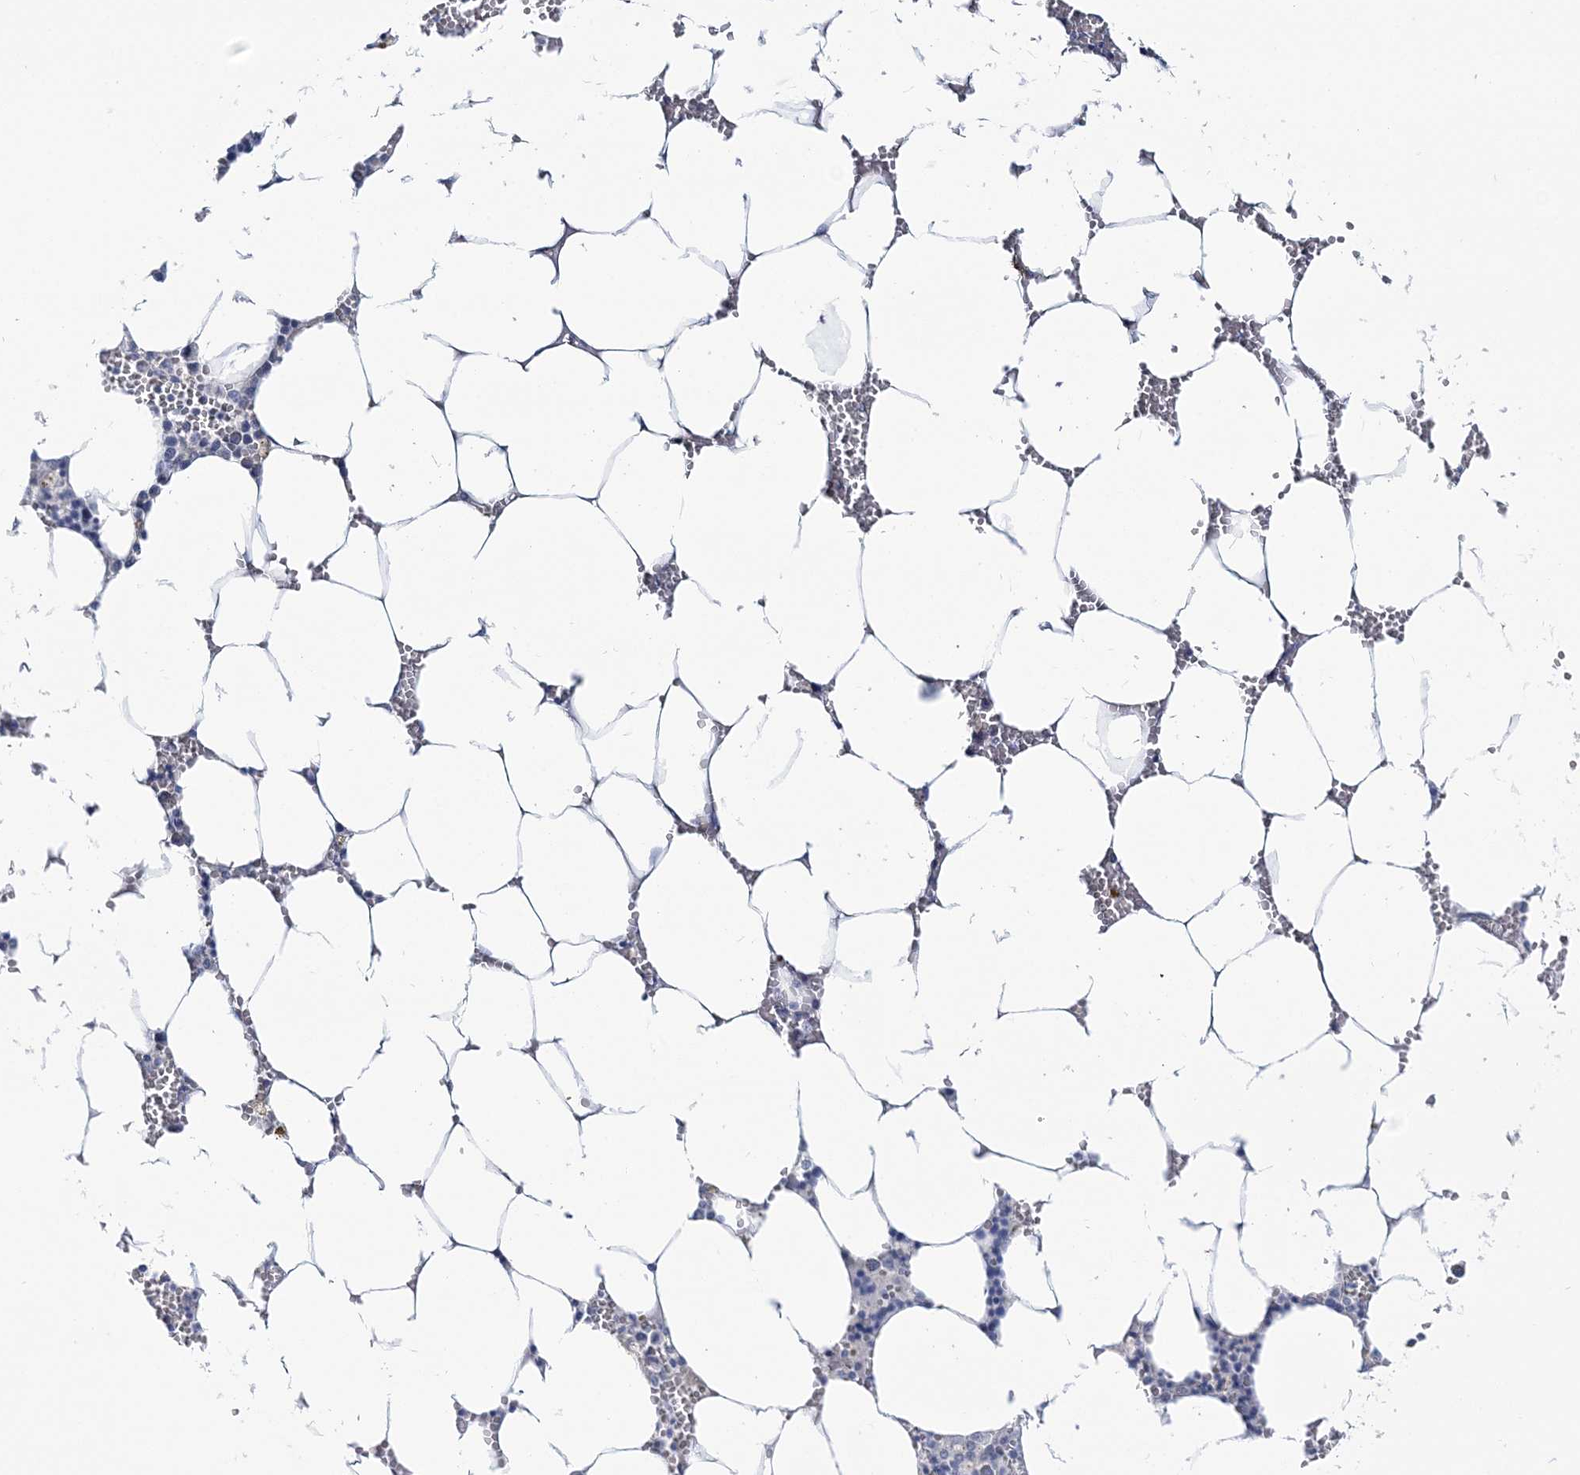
{"staining": {"intensity": "negative", "quantity": "none", "location": "none"}, "tissue": "bone marrow", "cell_type": "Hematopoietic cells", "image_type": "normal", "snomed": [{"axis": "morphology", "description": "Normal tissue, NOS"}, {"axis": "topography", "description": "Bone marrow"}], "caption": "Human bone marrow stained for a protein using immunohistochemistry (IHC) reveals no positivity in hematopoietic cells.", "gene": "CYP3A4", "patient": {"sex": "male", "age": 70}}